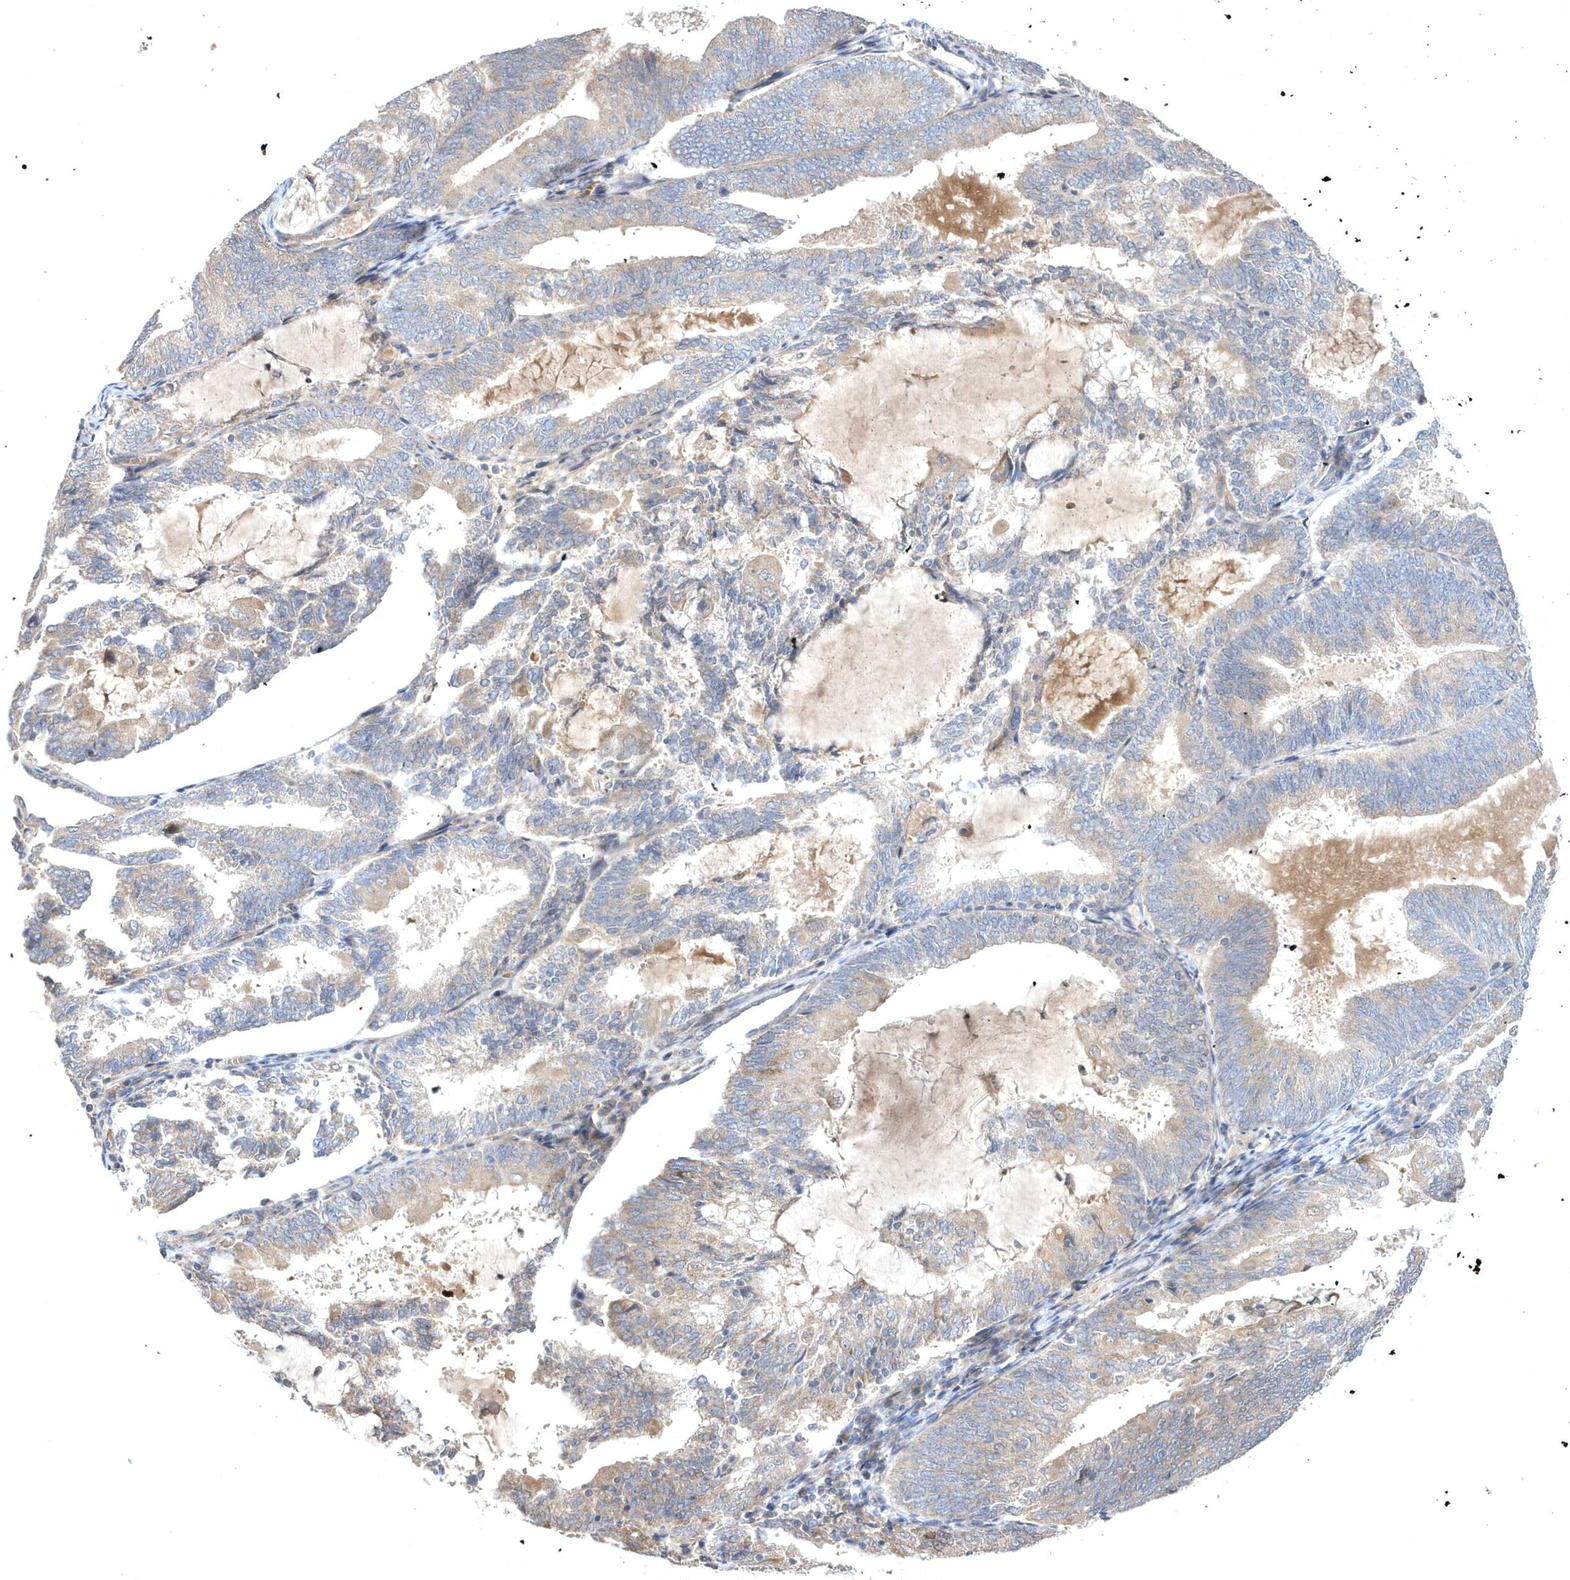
{"staining": {"intensity": "weak", "quantity": "25%-75%", "location": "cytoplasmic/membranous"}, "tissue": "endometrial cancer", "cell_type": "Tumor cells", "image_type": "cancer", "snomed": [{"axis": "morphology", "description": "Adenocarcinoma, NOS"}, {"axis": "topography", "description": "Endometrium"}], "caption": "High-magnification brightfield microscopy of endometrial cancer stained with DAB (3,3'-diaminobenzidine) (brown) and counterstained with hematoxylin (blue). tumor cells exhibit weak cytoplasmic/membranous expression is seen in approximately25%-75% of cells.", "gene": "HMGCS1", "patient": {"sex": "female", "age": 81}}